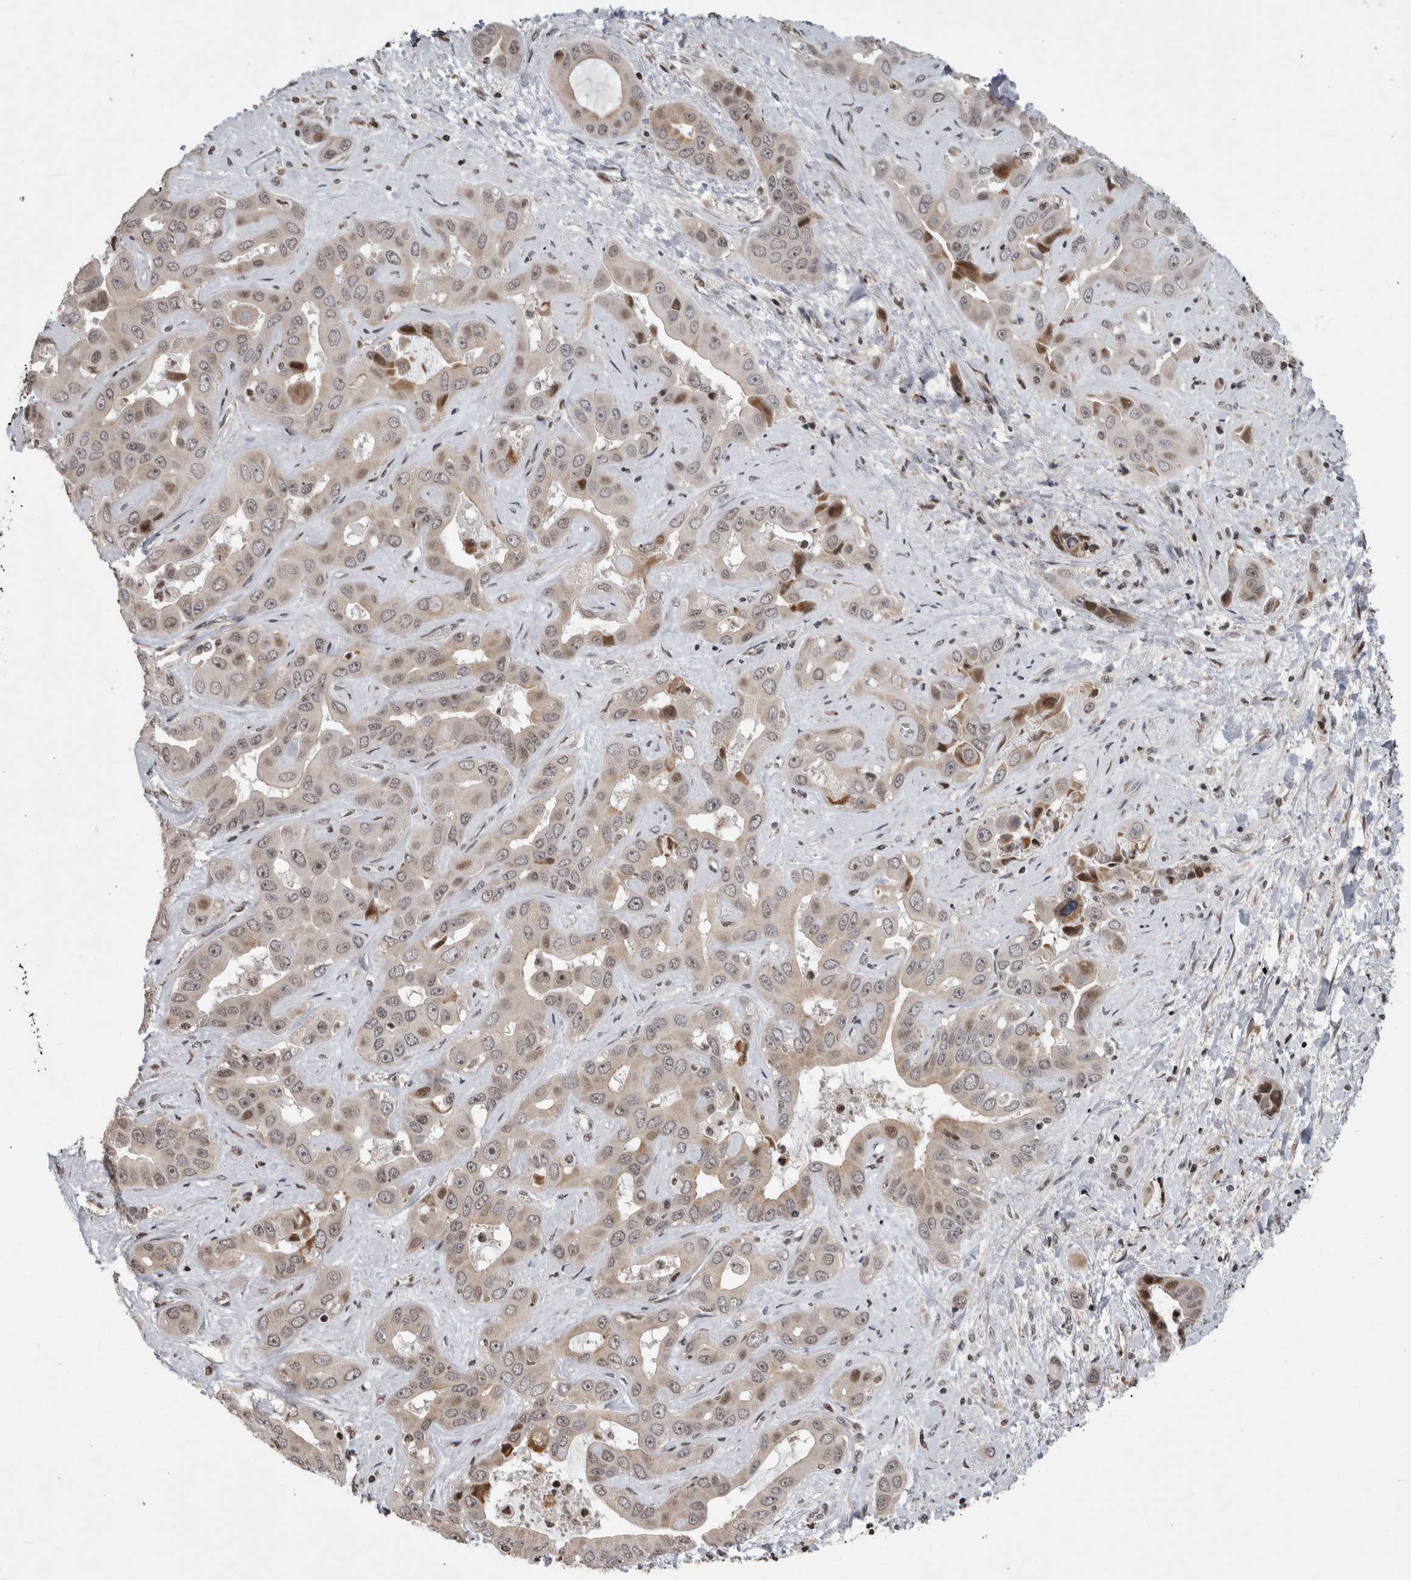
{"staining": {"intensity": "moderate", "quantity": "<25%", "location": "cytoplasmic/membranous,nuclear"}, "tissue": "liver cancer", "cell_type": "Tumor cells", "image_type": "cancer", "snomed": [{"axis": "morphology", "description": "Cholangiocarcinoma"}, {"axis": "topography", "description": "Liver"}], "caption": "About <25% of tumor cells in liver cancer display moderate cytoplasmic/membranous and nuclear protein expression as visualized by brown immunohistochemical staining.", "gene": "ZBTB11", "patient": {"sex": "female", "age": 52}}